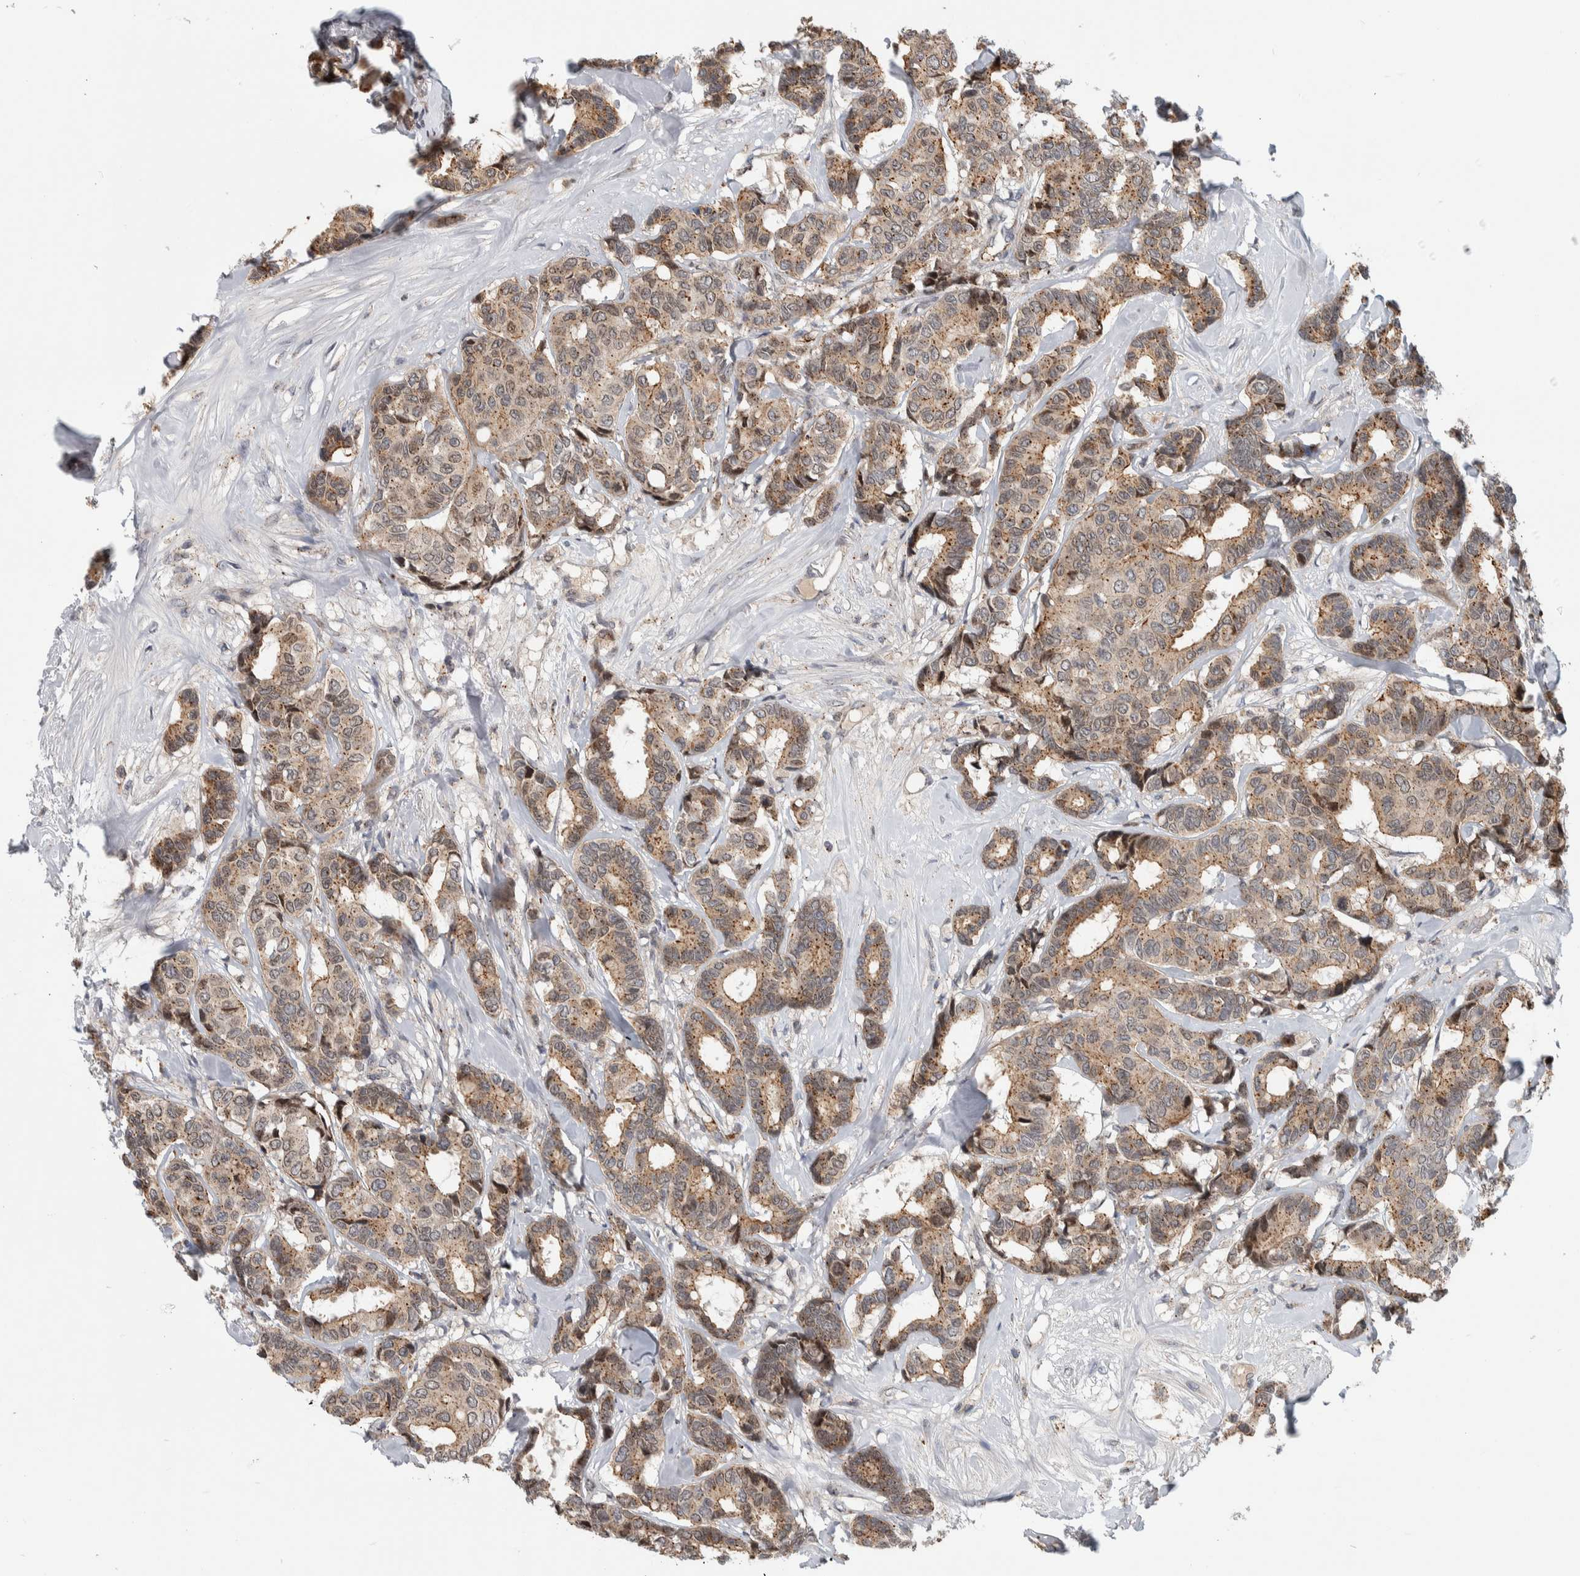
{"staining": {"intensity": "moderate", "quantity": ">75%", "location": "cytoplasmic/membranous"}, "tissue": "breast cancer", "cell_type": "Tumor cells", "image_type": "cancer", "snomed": [{"axis": "morphology", "description": "Duct carcinoma"}, {"axis": "topography", "description": "Breast"}], "caption": "An image showing moderate cytoplasmic/membranous positivity in about >75% of tumor cells in intraductal carcinoma (breast), as visualized by brown immunohistochemical staining.", "gene": "MSL1", "patient": {"sex": "female", "age": 87}}